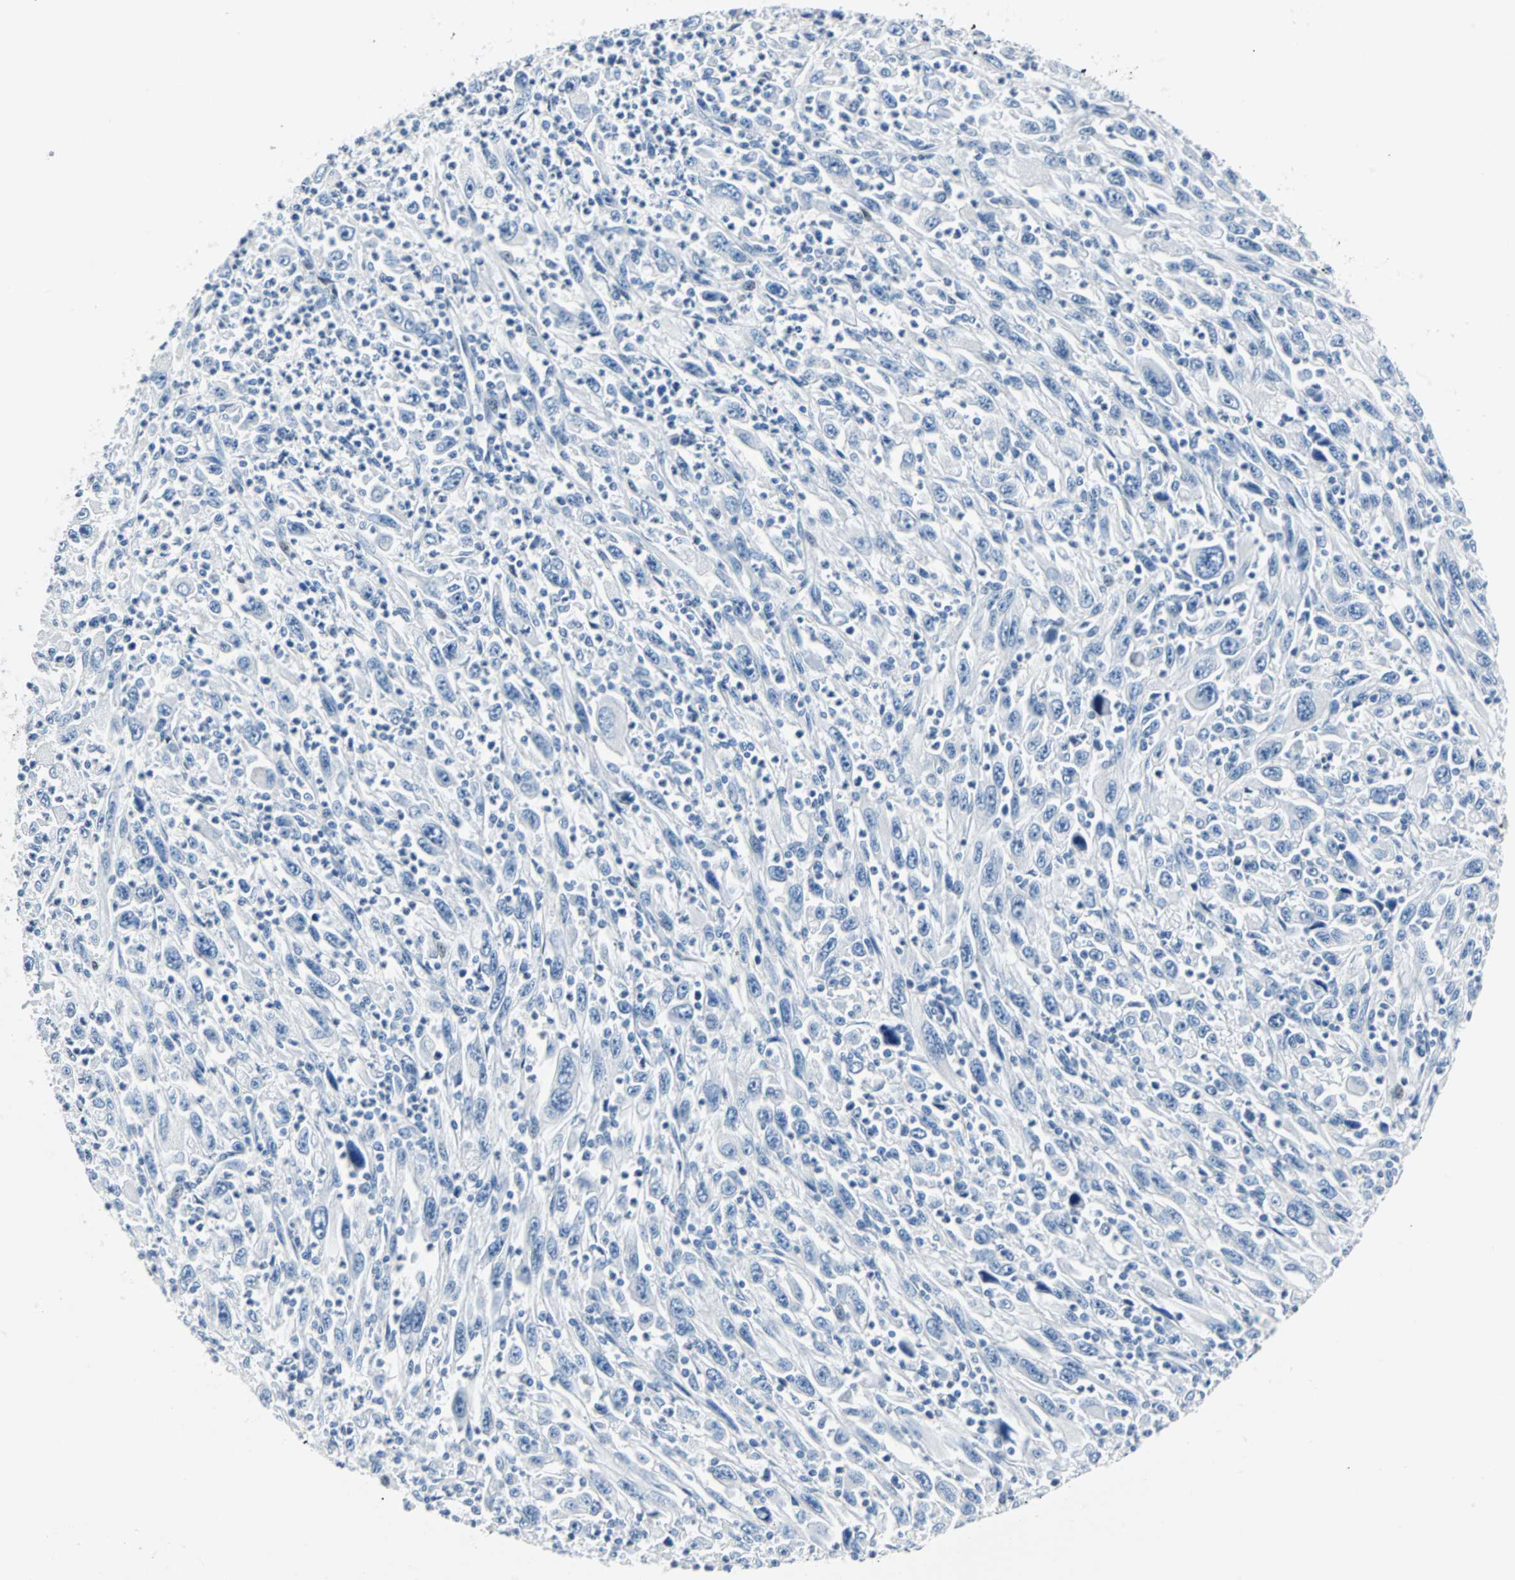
{"staining": {"intensity": "negative", "quantity": "none", "location": "none"}, "tissue": "melanoma", "cell_type": "Tumor cells", "image_type": "cancer", "snomed": [{"axis": "morphology", "description": "Malignant melanoma, Metastatic site"}, {"axis": "topography", "description": "Skin"}], "caption": "Immunohistochemical staining of human melanoma displays no significant expression in tumor cells. (DAB immunohistochemistry, high magnification).", "gene": "IL33", "patient": {"sex": "female", "age": 56}}